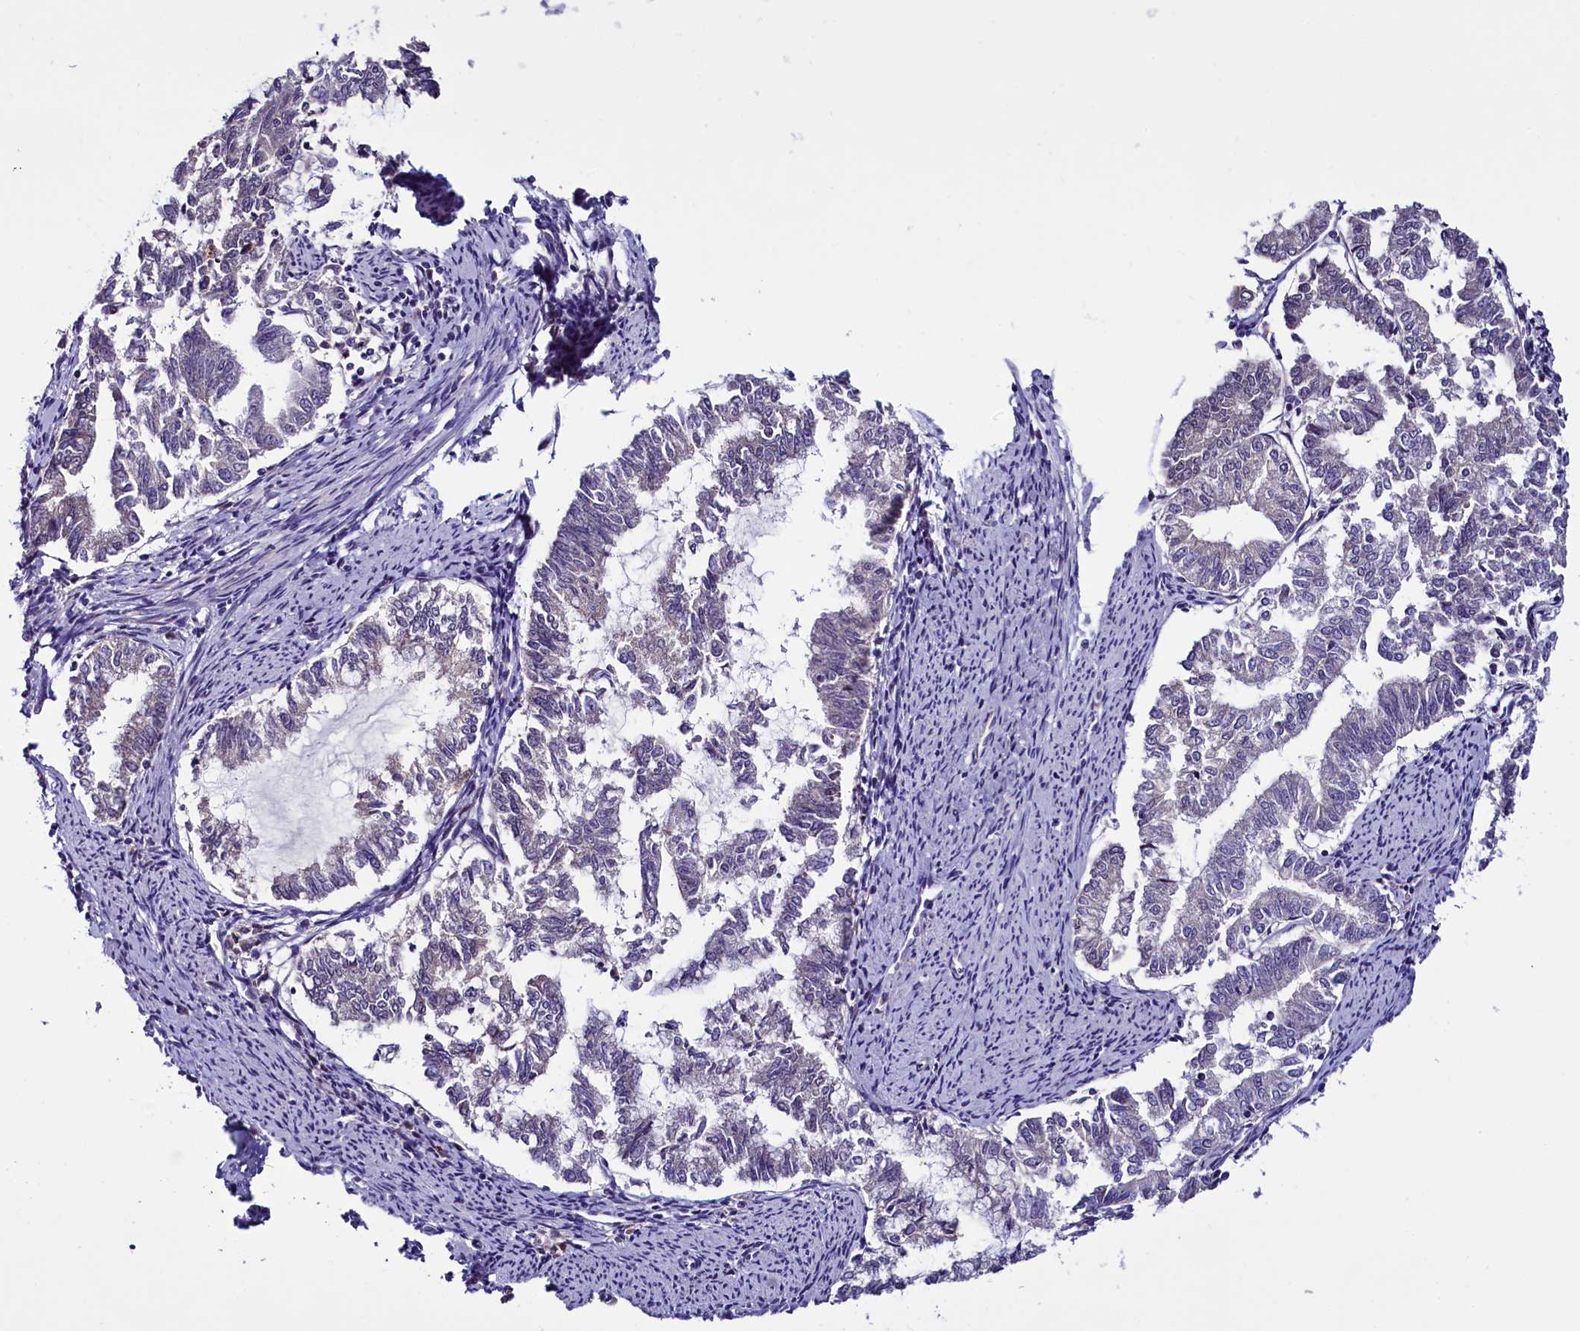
{"staining": {"intensity": "negative", "quantity": "none", "location": "none"}, "tissue": "endometrial cancer", "cell_type": "Tumor cells", "image_type": "cancer", "snomed": [{"axis": "morphology", "description": "Adenocarcinoma, NOS"}, {"axis": "topography", "description": "Endometrium"}], "caption": "This is a image of immunohistochemistry (IHC) staining of endometrial cancer, which shows no positivity in tumor cells. (DAB (3,3'-diaminobenzidine) immunohistochemistry visualized using brightfield microscopy, high magnification).", "gene": "C9orf40", "patient": {"sex": "female", "age": 79}}